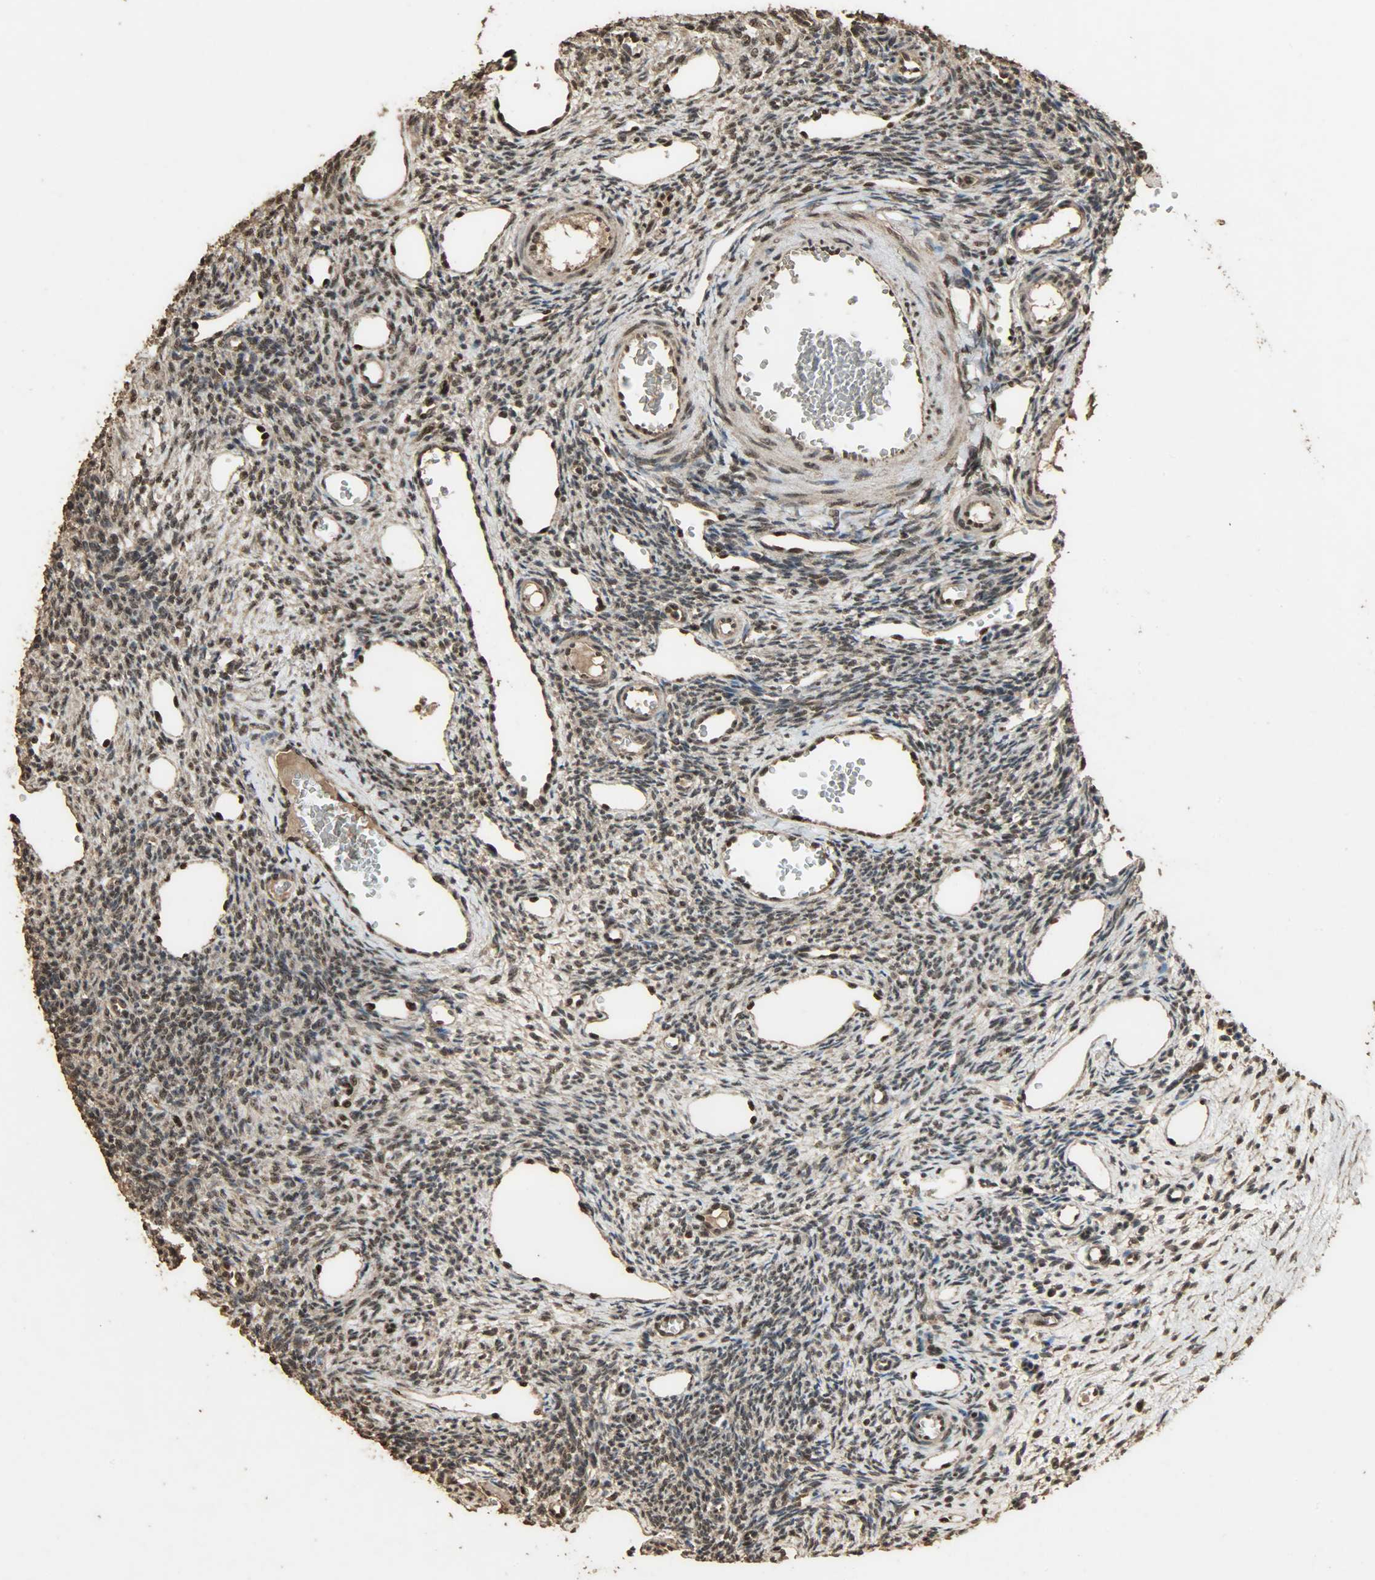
{"staining": {"intensity": "weak", "quantity": ">75%", "location": "nuclear"}, "tissue": "ovary", "cell_type": "Ovarian stroma cells", "image_type": "normal", "snomed": [{"axis": "morphology", "description": "Normal tissue, NOS"}, {"axis": "topography", "description": "Ovary"}], "caption": "The histopathology image demonstrates staining of unremarkable ovary, revealing weak nuclear protein positivity (brown color) within ovarian stroma cells.", "gene": "CCNT2", "patient": {"sex": "female", "age": 33}}